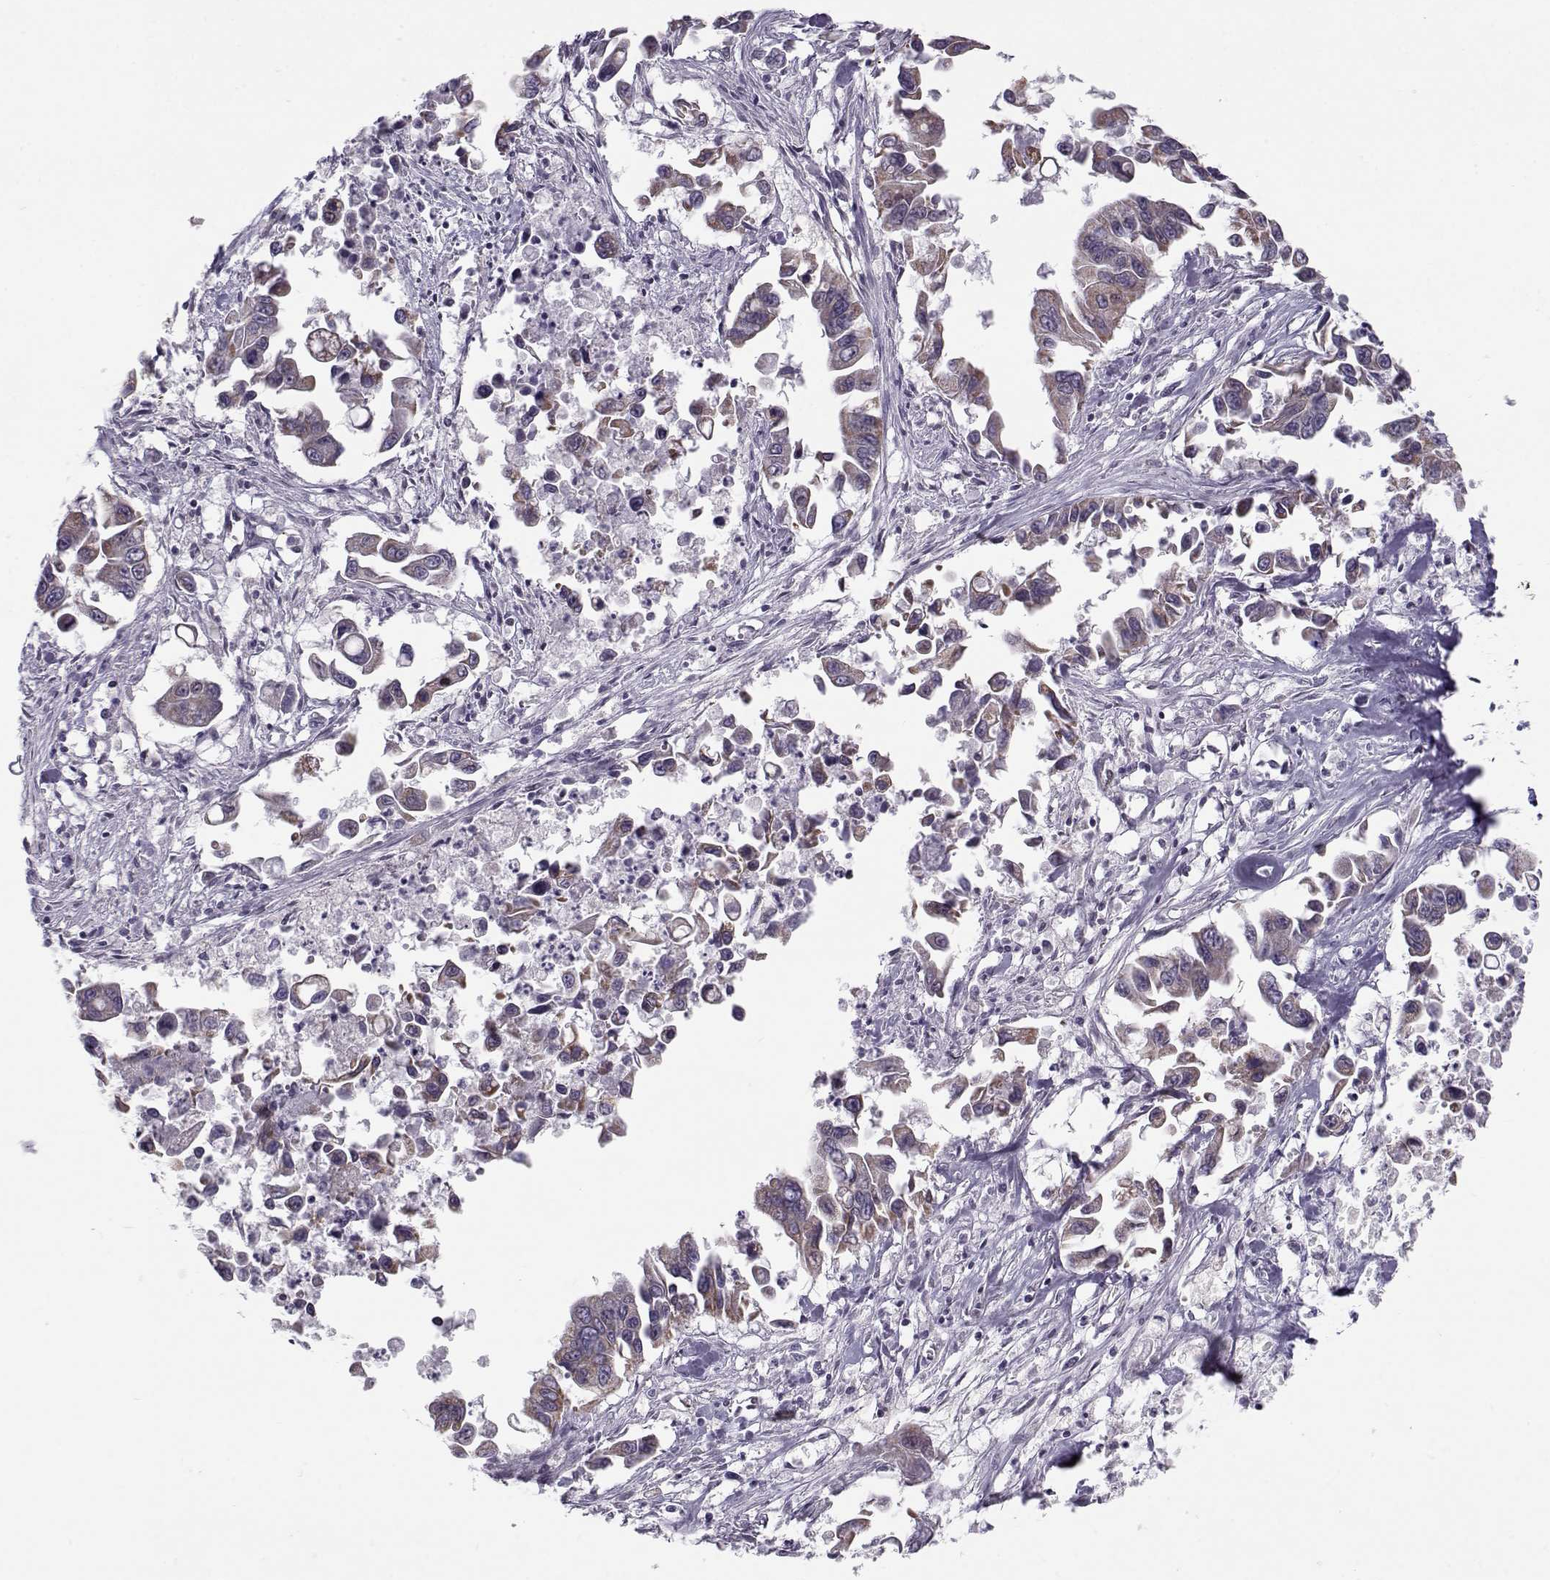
{"staining": {"intensity": "negative", "quantity": "none", "location": "none"}, "tissue": "pancreatic cancer", "cell_type": "Tumor cells", "image_type": "cancer", "snomed": [{"axis": "morphology", "description": "Adenocarcinoma, NOS"}, {"axis": "topography", "description": "Pancreas"}], "caption": "Human pancreatic cancer (adenocarcinoma) stained for a protein using IHC demonstrates no positivity in tumor cells.", "gene": "KLF17", "patient": {"sex": "female", "age": 83}}